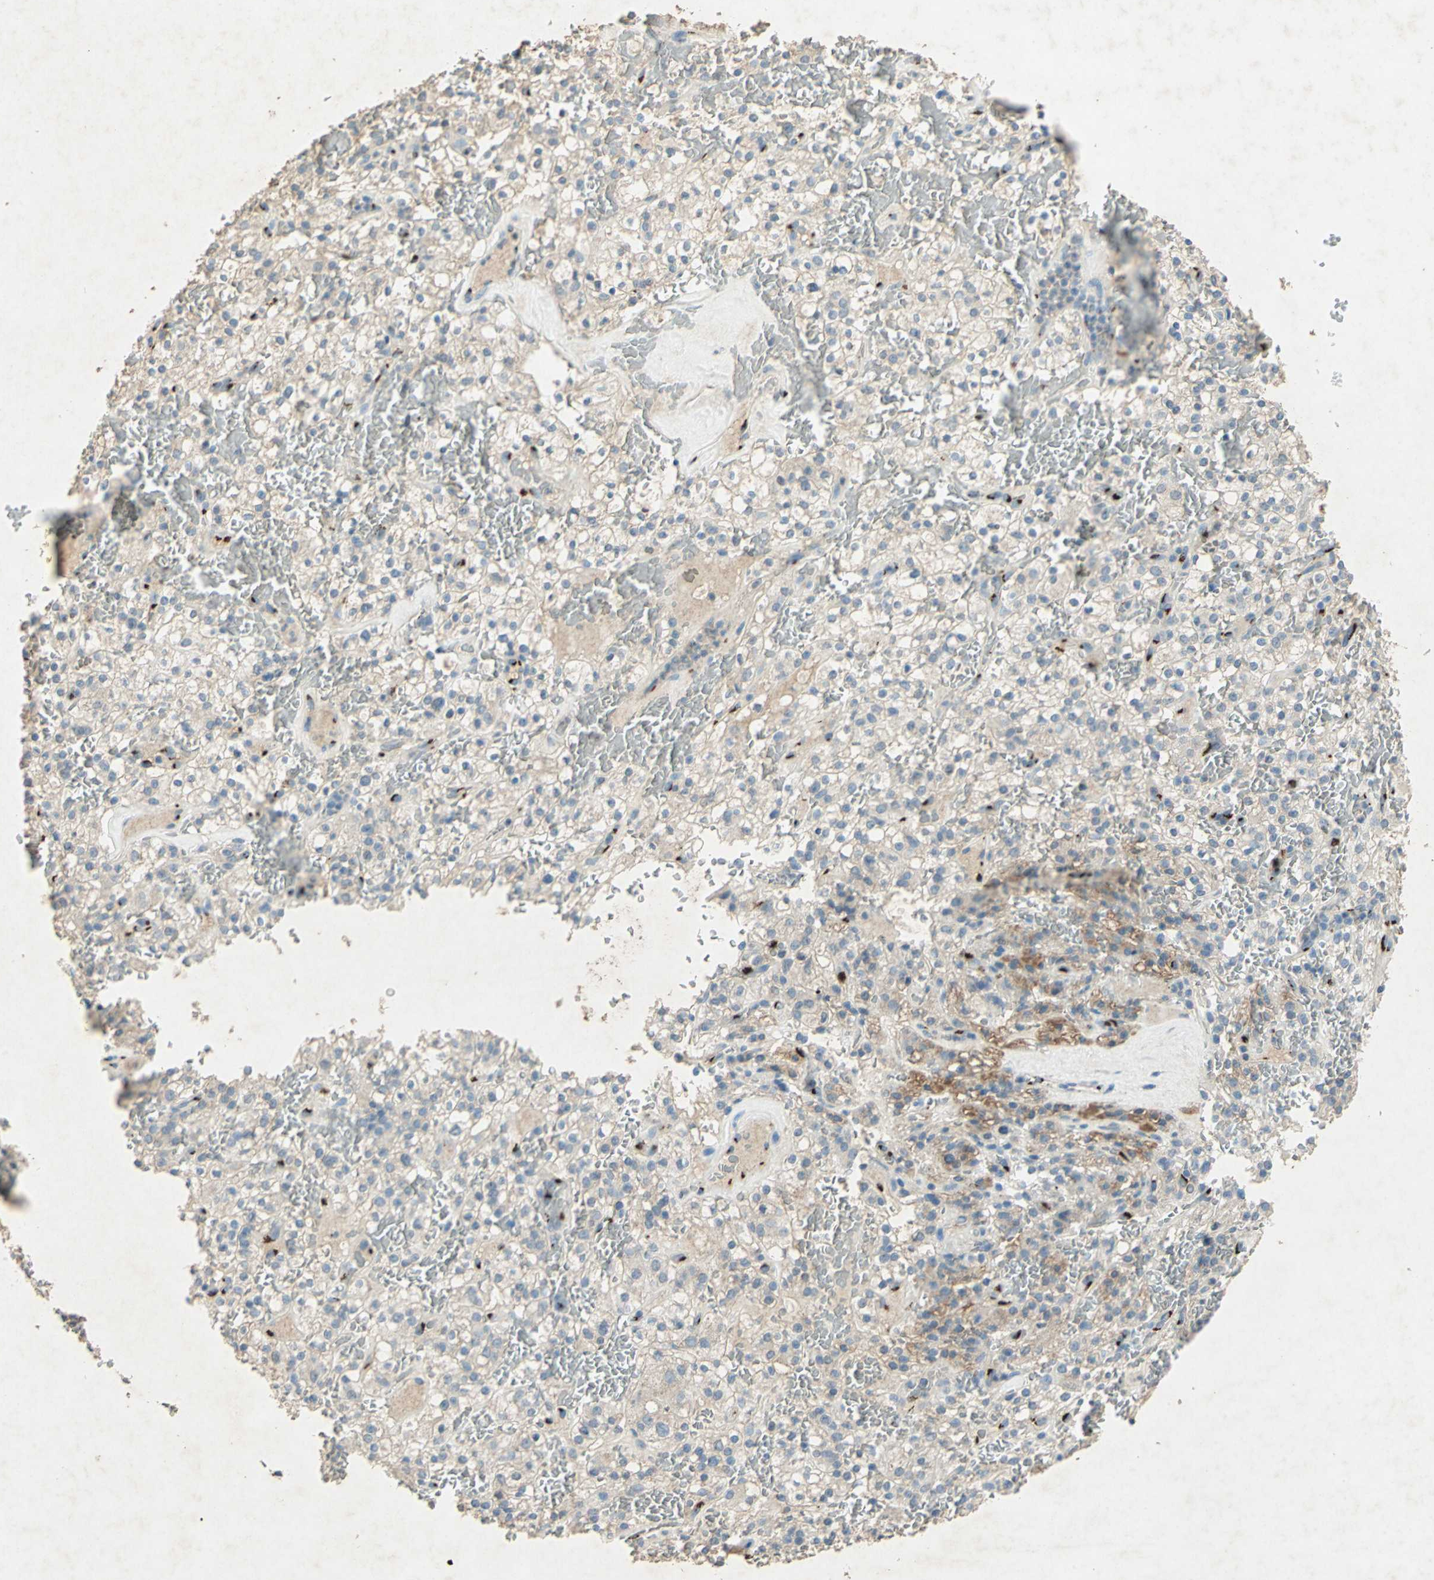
{"staining": {"intensity": "strong", "quantity": "<25%", "location": "cytoplasmic/membranous"}, "tissue": "renal cancer", "cell_type": "Tumor cells", "image_type": "cancer", "snomed": [{"axis": "morphology", "description": "Normal tissue, NOS"}, {"axis": "morphology", "description": "Adenocarcinoma, NOS"}, {"axis": "topography", "description": "Kidney"}], "caption": "A histopathology image of human renal cancer (adenocarcinoma) stained for a protein reveals strong cytoplasmic/membranous brown staining in tumor cells.", "gene": "CAMK2B", "patient": {"sex": "female", "age": 72}}